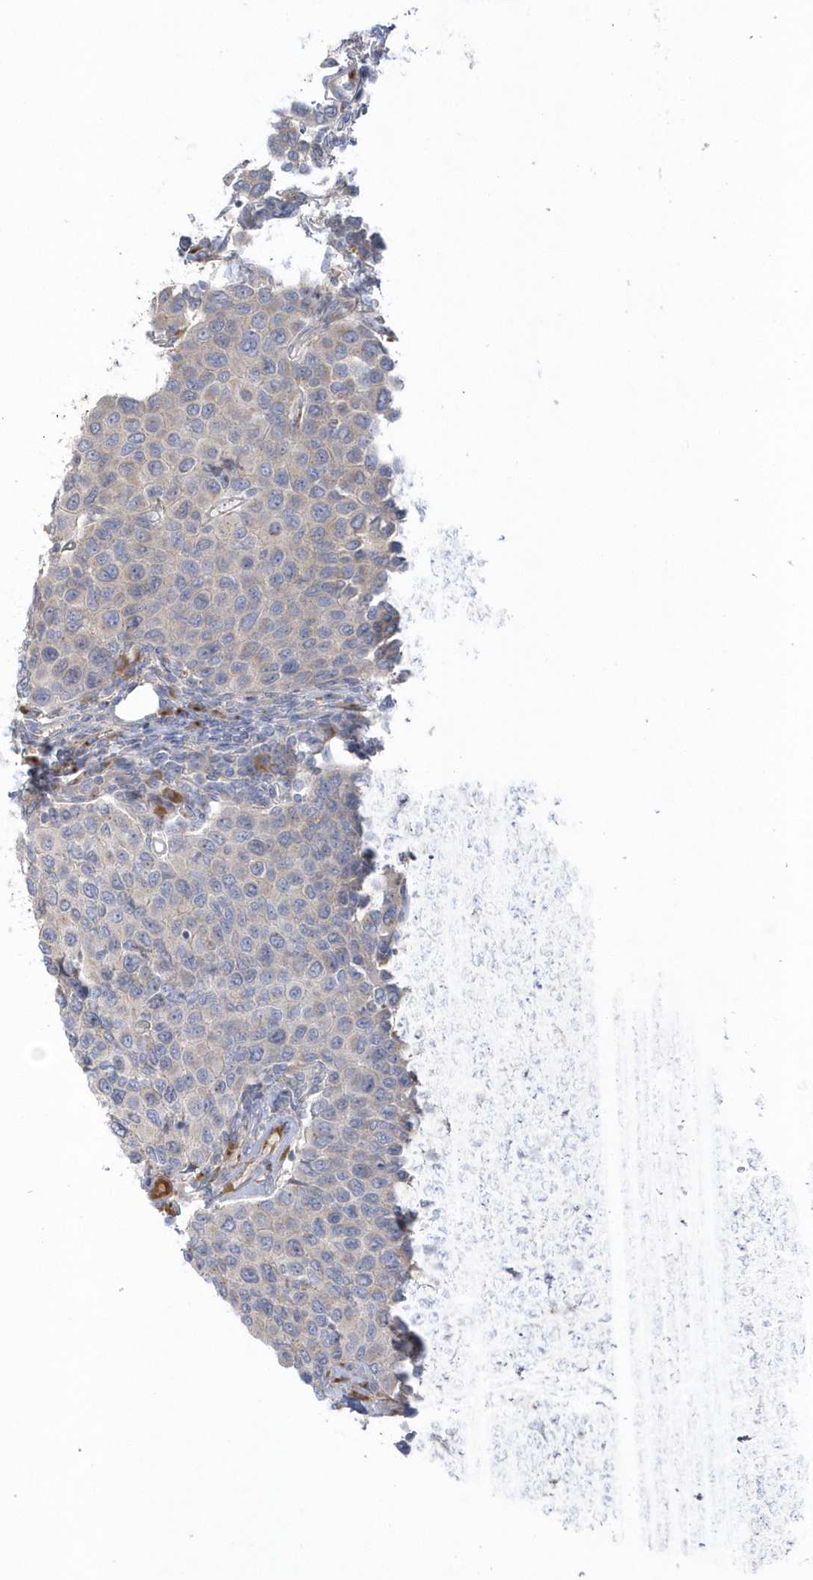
{"staining": {"intensity": "weak", "quantity": "<25%", "location": "cytoplasmic/membranous"}, "tissue": "breast cancer", "cell_type": "Tumor cells", "image_type": "cancer", "snomed": [{"axis": "morphology", "description": "Duct carcinoma"}, {"axis": "topography", "description": "Breast"}], "caption": "IHC of human breast cancer reveals no expression in tumor cells.", "gene": "SEMA3D", "patient": {"sex": "female", "age": 55}}